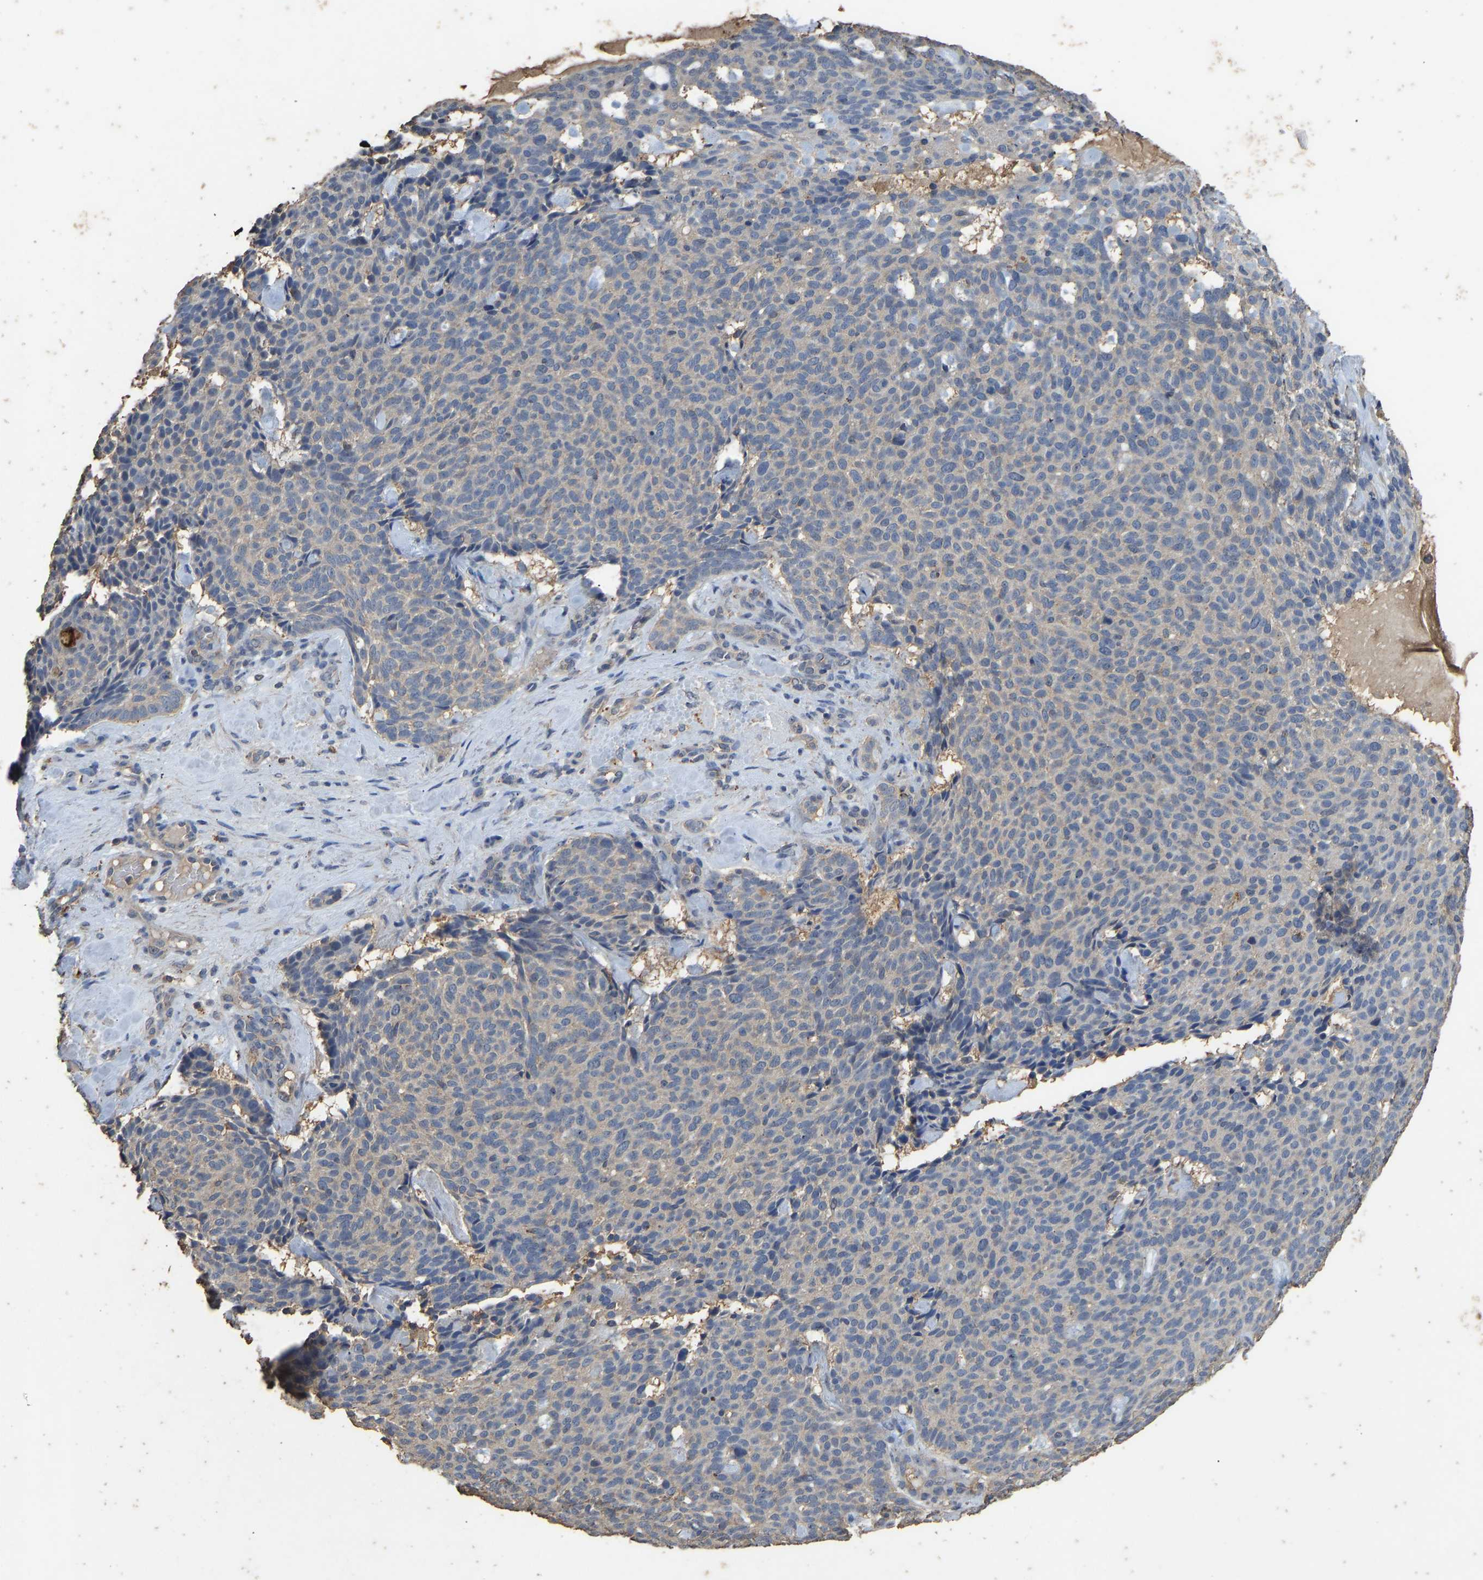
{"staining": {"intensity": "weak", "quantity": "25%-75%", "location": "cytoplasmic/membranous"}, "tissue": "skin cancer", "cell_type": "Tumor cells", "image_type": "cancer", "snomed": [{"axis": "morphology", "description": "Basal cell carcinoma"}, {"axis": "topography", "description": "Skin"}], "caption": "Tumor cells reveal low levels of weak cytoplasmic/membranous expression in approximately 25%-75% of cells in skin cancer. Nuclei are stained in blue.", "gene": "CIDEC", "patient": {"sex": "male", "age": 61}}